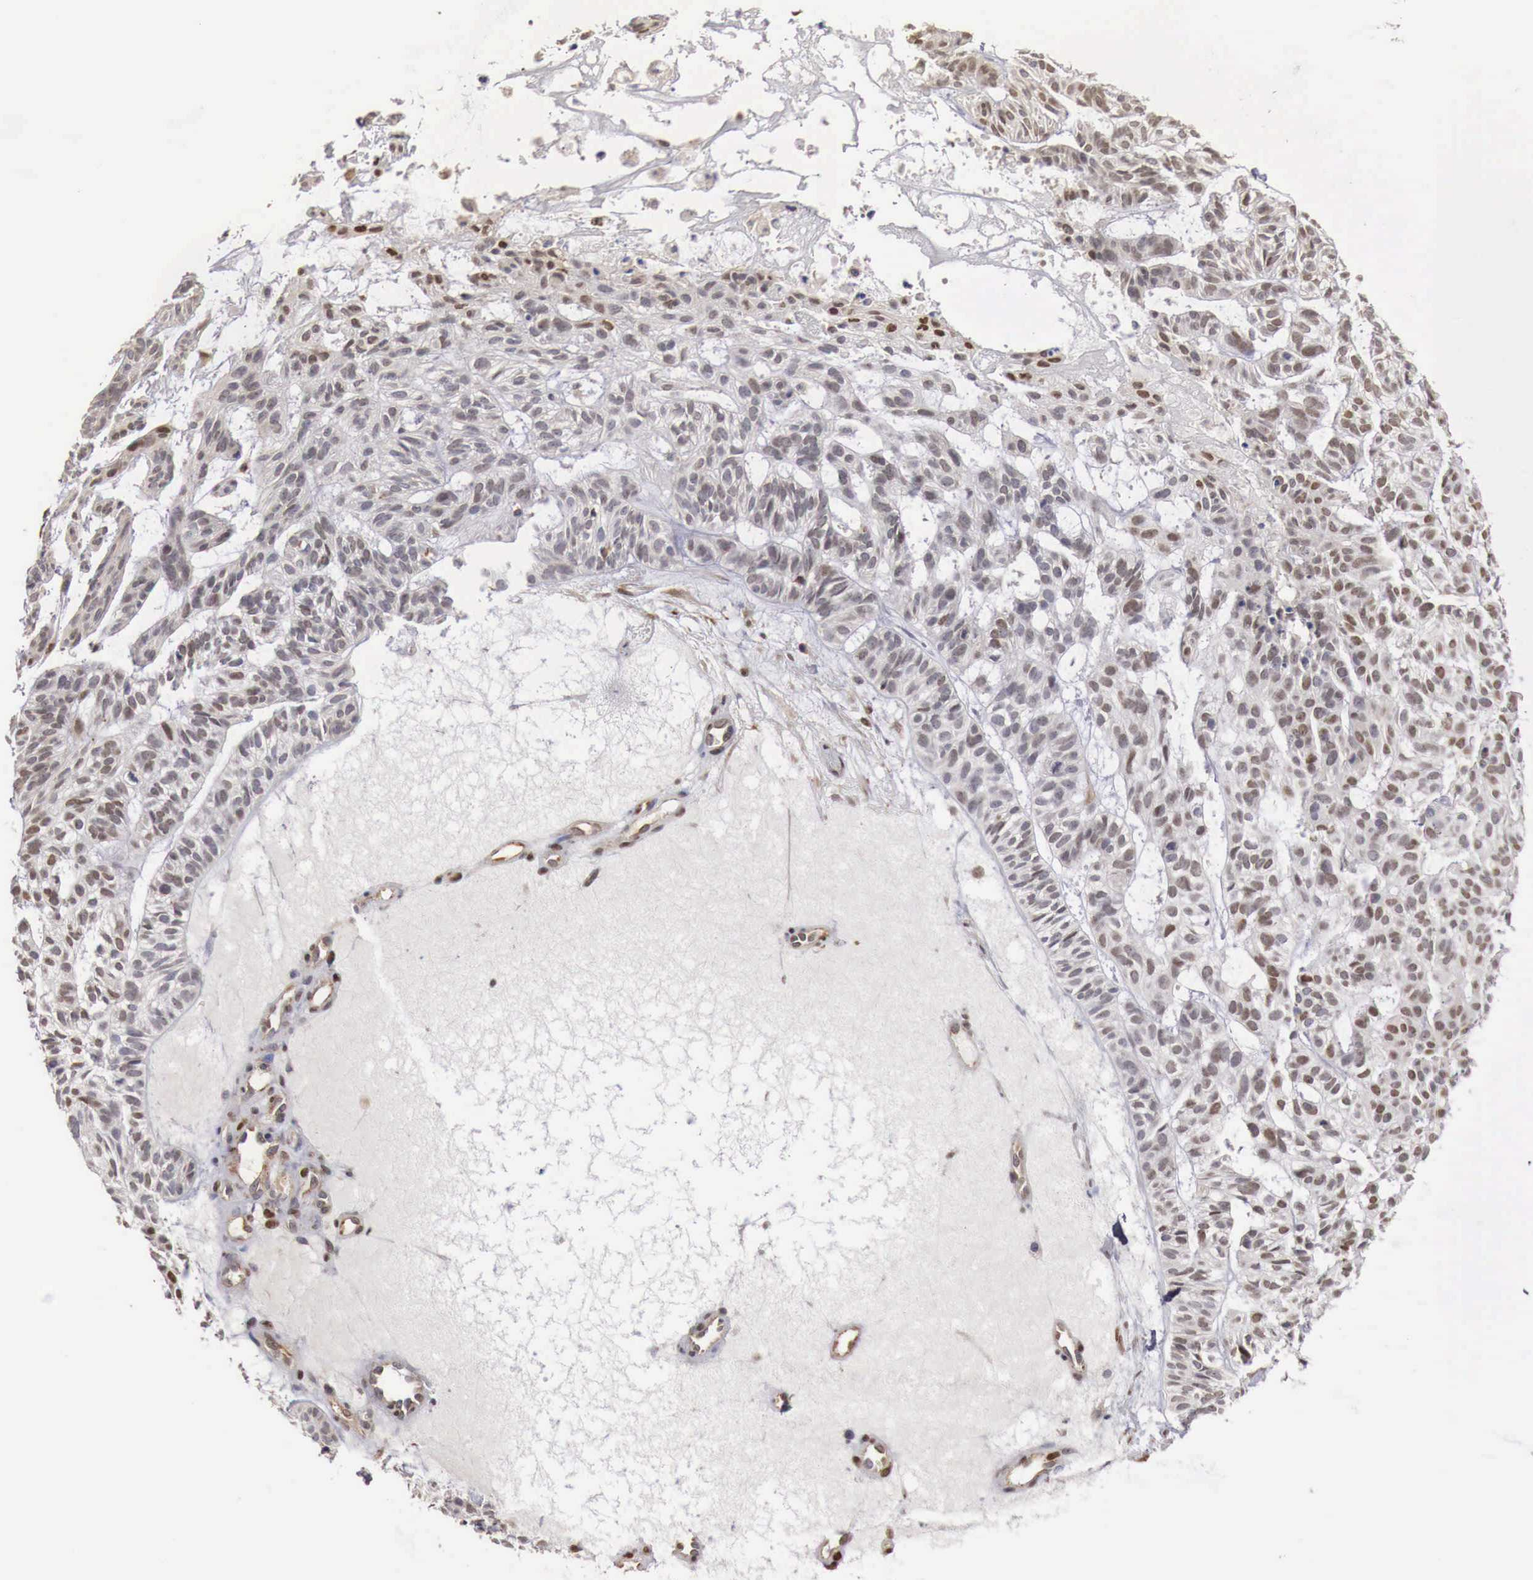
{"staining": {"intensity": "weak", "quantity": "<25%", "location": "nuclear"}, "tissue": "skin cancer", "cell_type": "Tumor cells", "image_type": "cancer", "snomed": [{"axis": "morphology", "description": "Basal cell carcinoma"}, {"axis": "topography", "description": "Skin"}], "caption": "Tumor cells show no significant positivity in basal cell carcinoma (skin).", "gene": "KHDRBS2", "patient": {"sex": "male", "age": 75}}